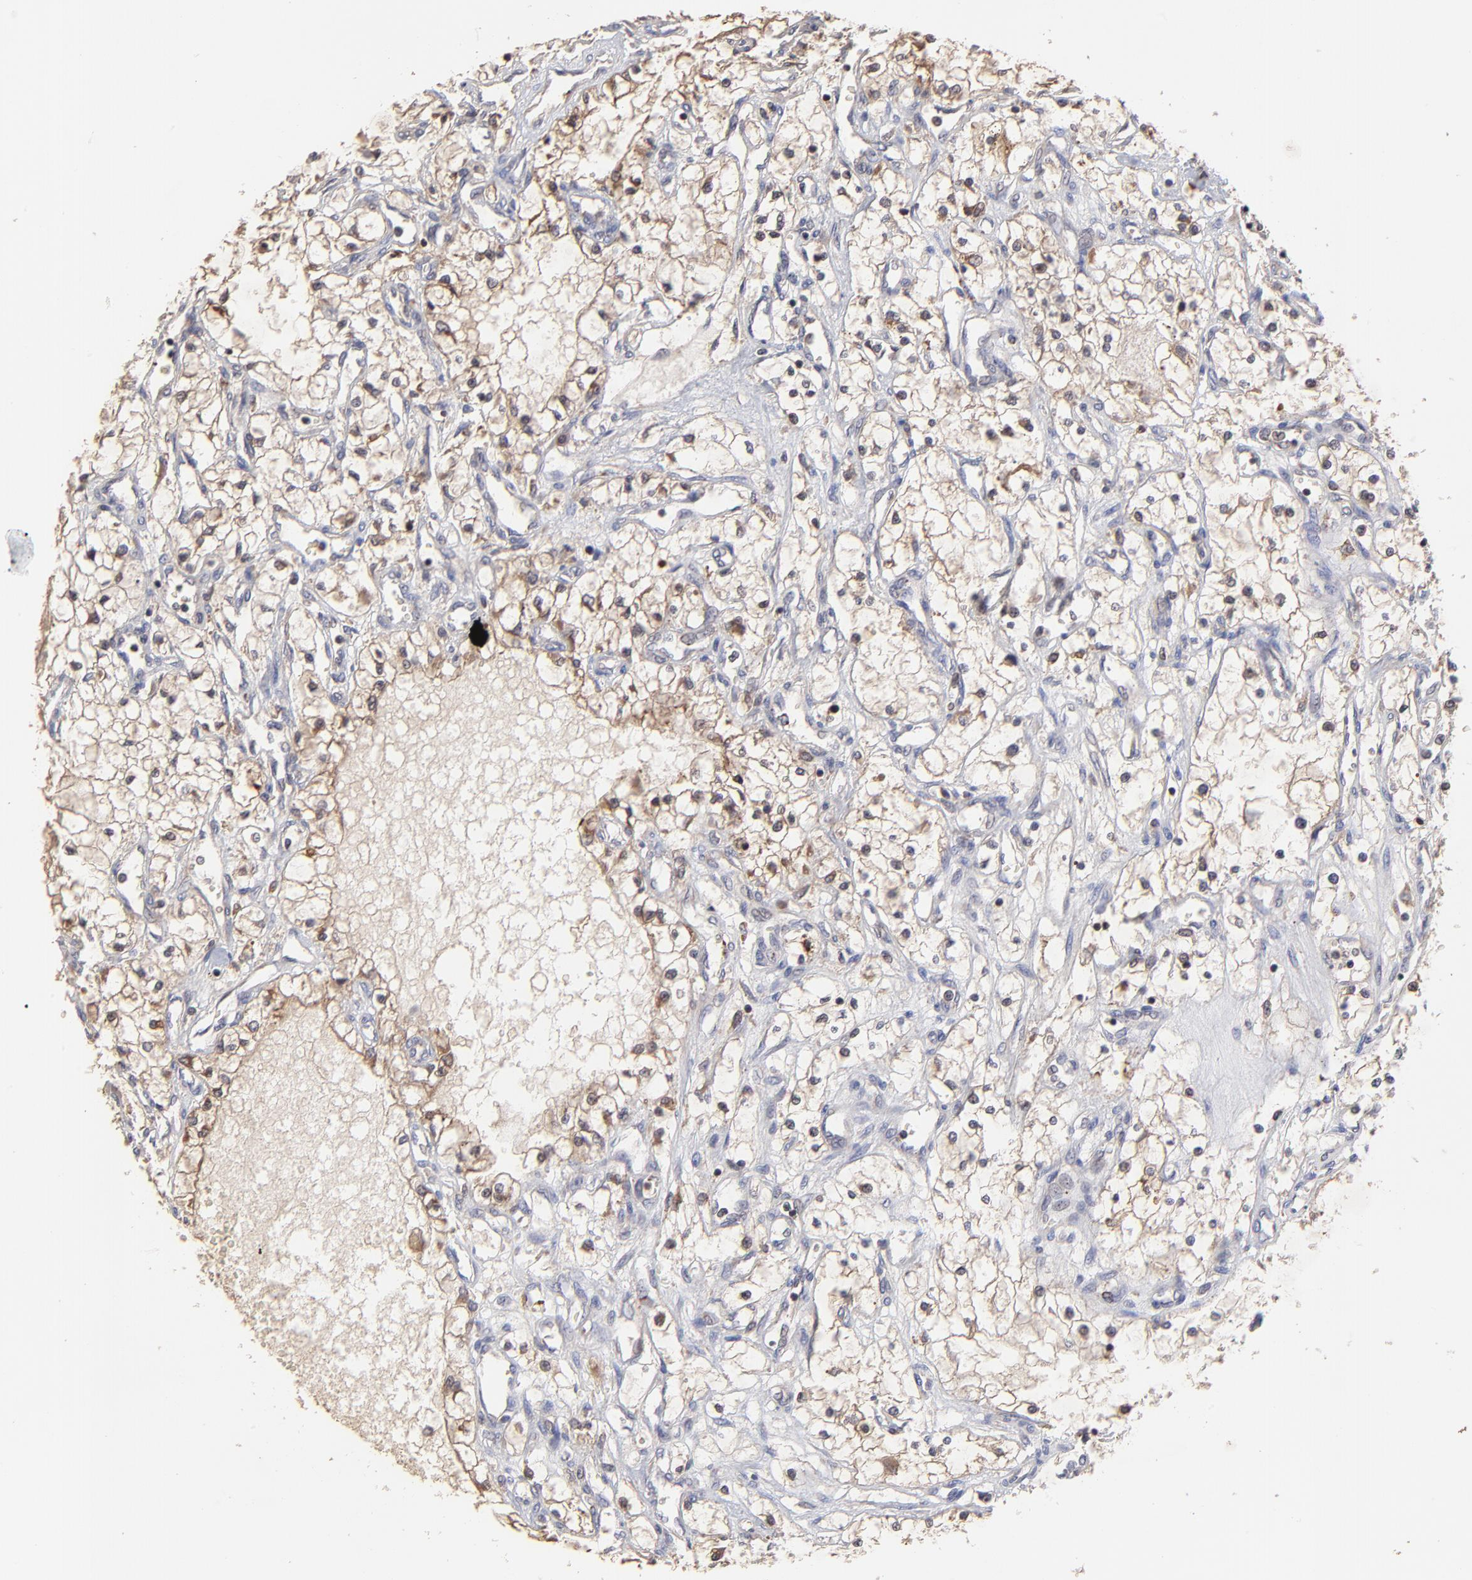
{"staining": {"intensity": "weak", "quantity": "25%-75%", "location": "cytoplasmic/membranous"}, "tissue": "renal cancer", "cell_type": "Tumor cells", "image_type": "cancer", "snomed": [{"axis": "morphology", "description": "Adenocarcinoma, NOS"}, {"axis": "topography", "description": "Kidney"}], "caption": "A high-resolution image shows immunohistochemistry (IHC) staining of adenocarcinoma (renal), which exhibits weak cytoplasmic/membranous expression in about 25%-75% of tumor cells.", "gene": "UBE2L6", "patient": {"sex": "male", "age": 61}}